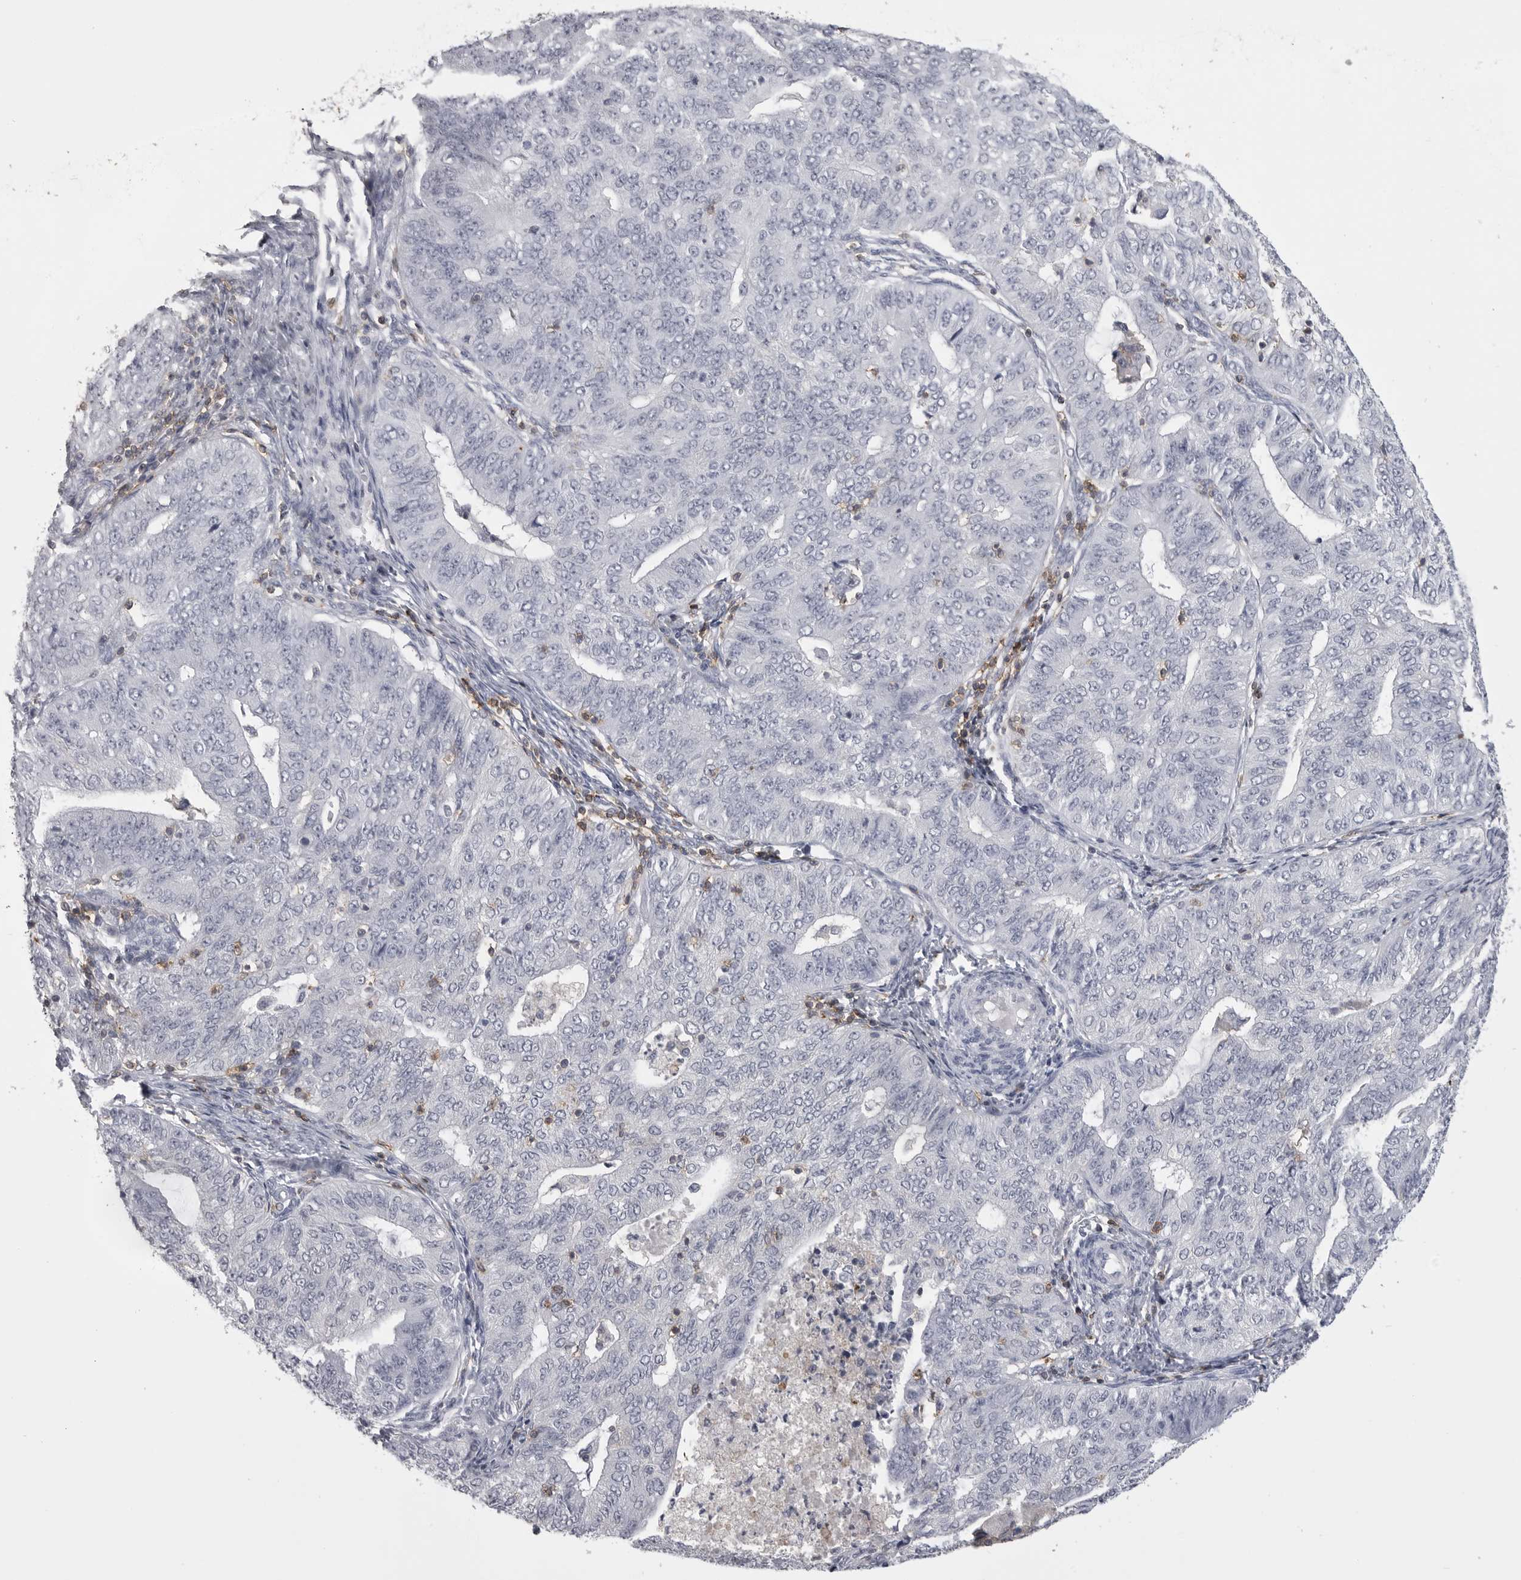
{"staining": {"intensity": "negative", "quantity": "none", "location": "none"}, "tissue": "endometrial cancer", "cell_type": "Tumor cells", "image_type": "cancer", "snomed": [{"axis": "morphology", "description": "Adenocarcinoma, NOS"}, {"axis": "topography", "description": "Endometrium"}], "caption": "Immunohistochemical staining of adenocarcinoma (endometrial) reveals no significant positivity in tumor cells.", "gene": "ITGAL", "patient": {"sex": "female", "age": 32}}